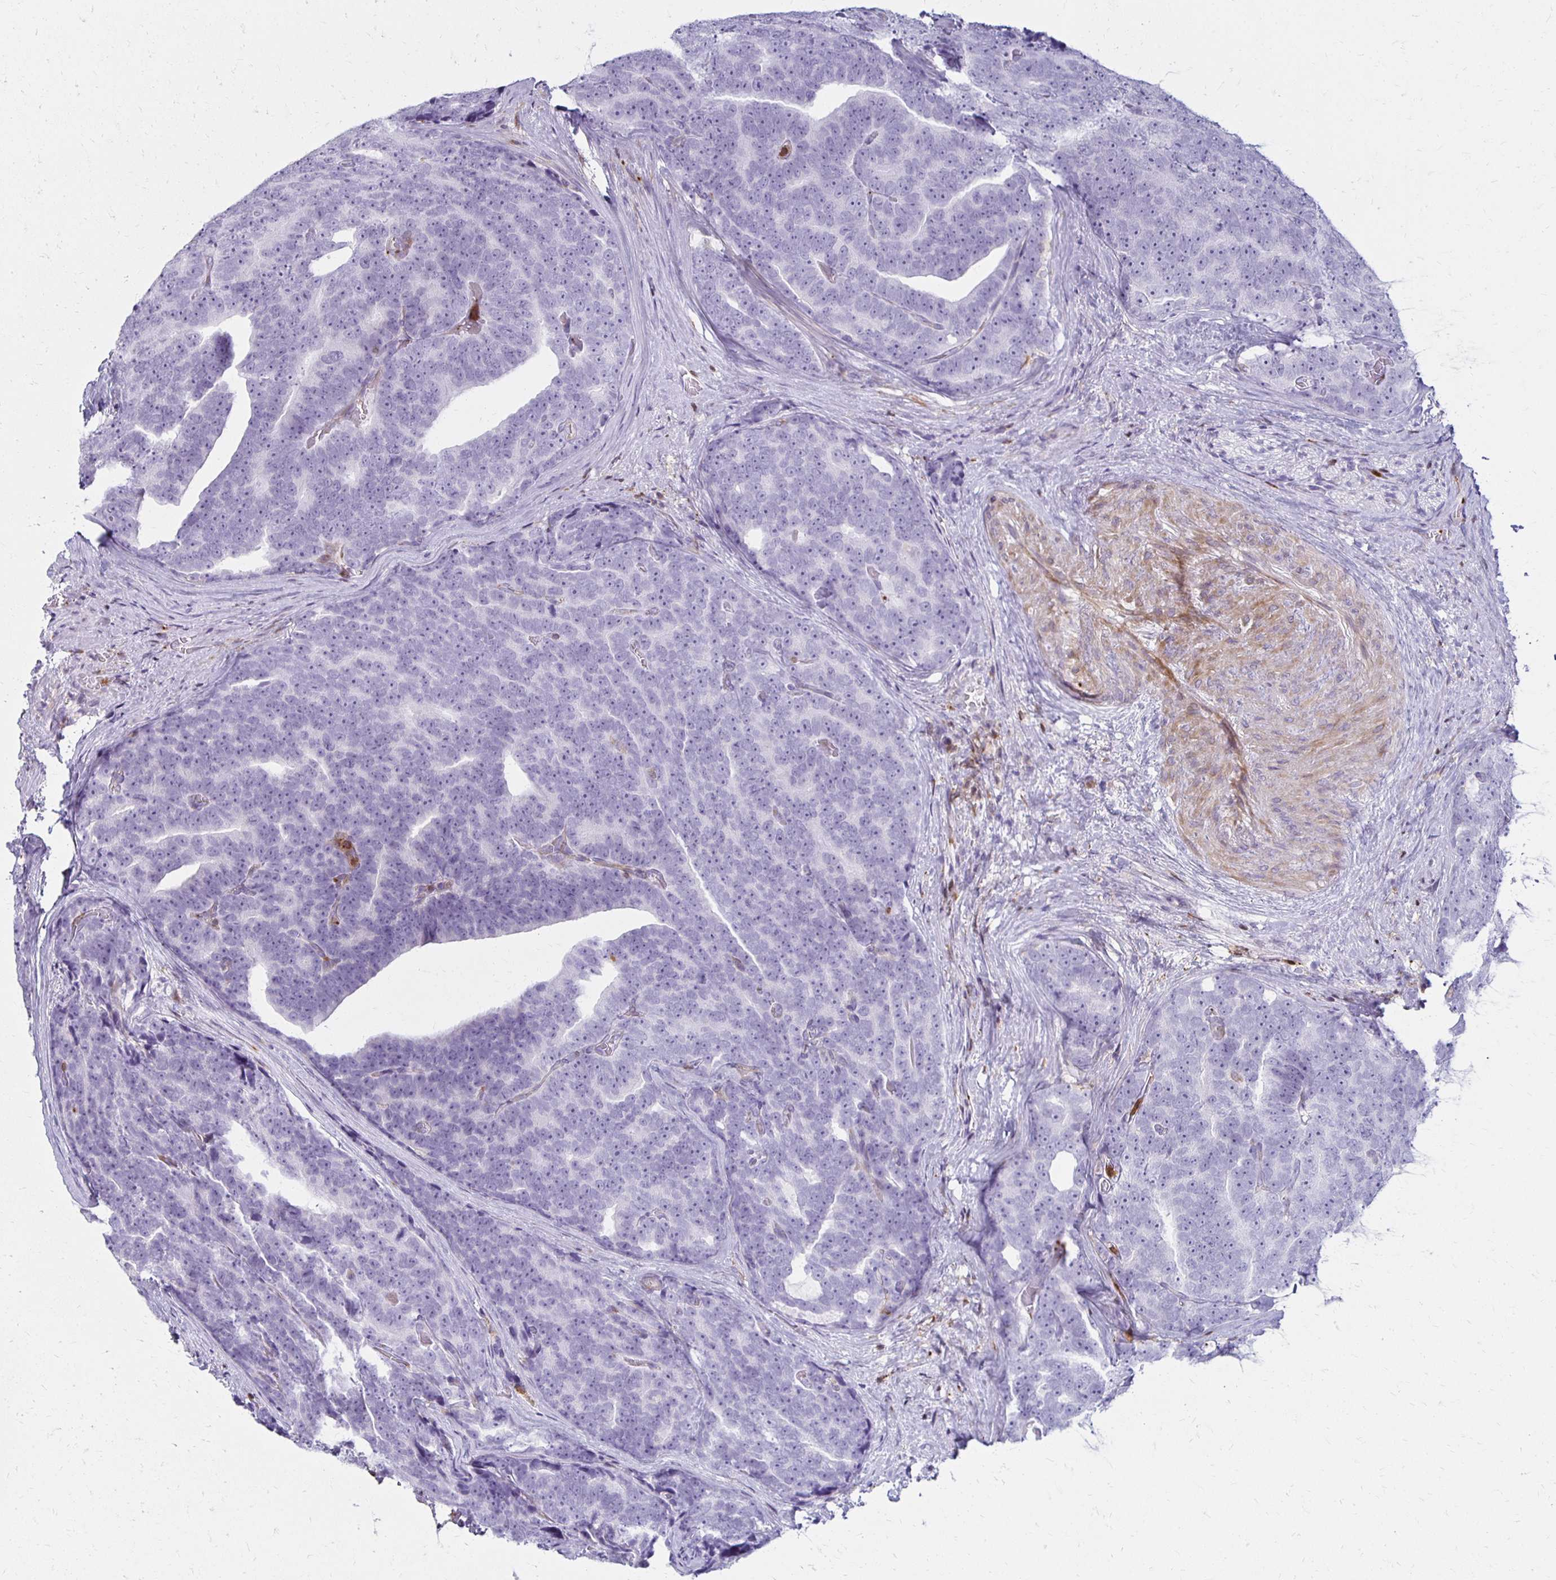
{"staining": {"intensity": "negative", "quantity": "none", "location": "none"}, "tissue": "prostate cancer", "cell_type": "Tumor cells", "image_type": "cancer", "snomed": [{"axis": "morphology", "description": "Adenocarcinoma, Low grade"}, {"axis": "topography", "description": "Prostate"}], "caption": "The histopathology image demonstrates no staining of tumor cells in prostate adenocarcinoma (low-grade).", "gene": "CCL21", "patient": {"sex": "male", "age": 62}}